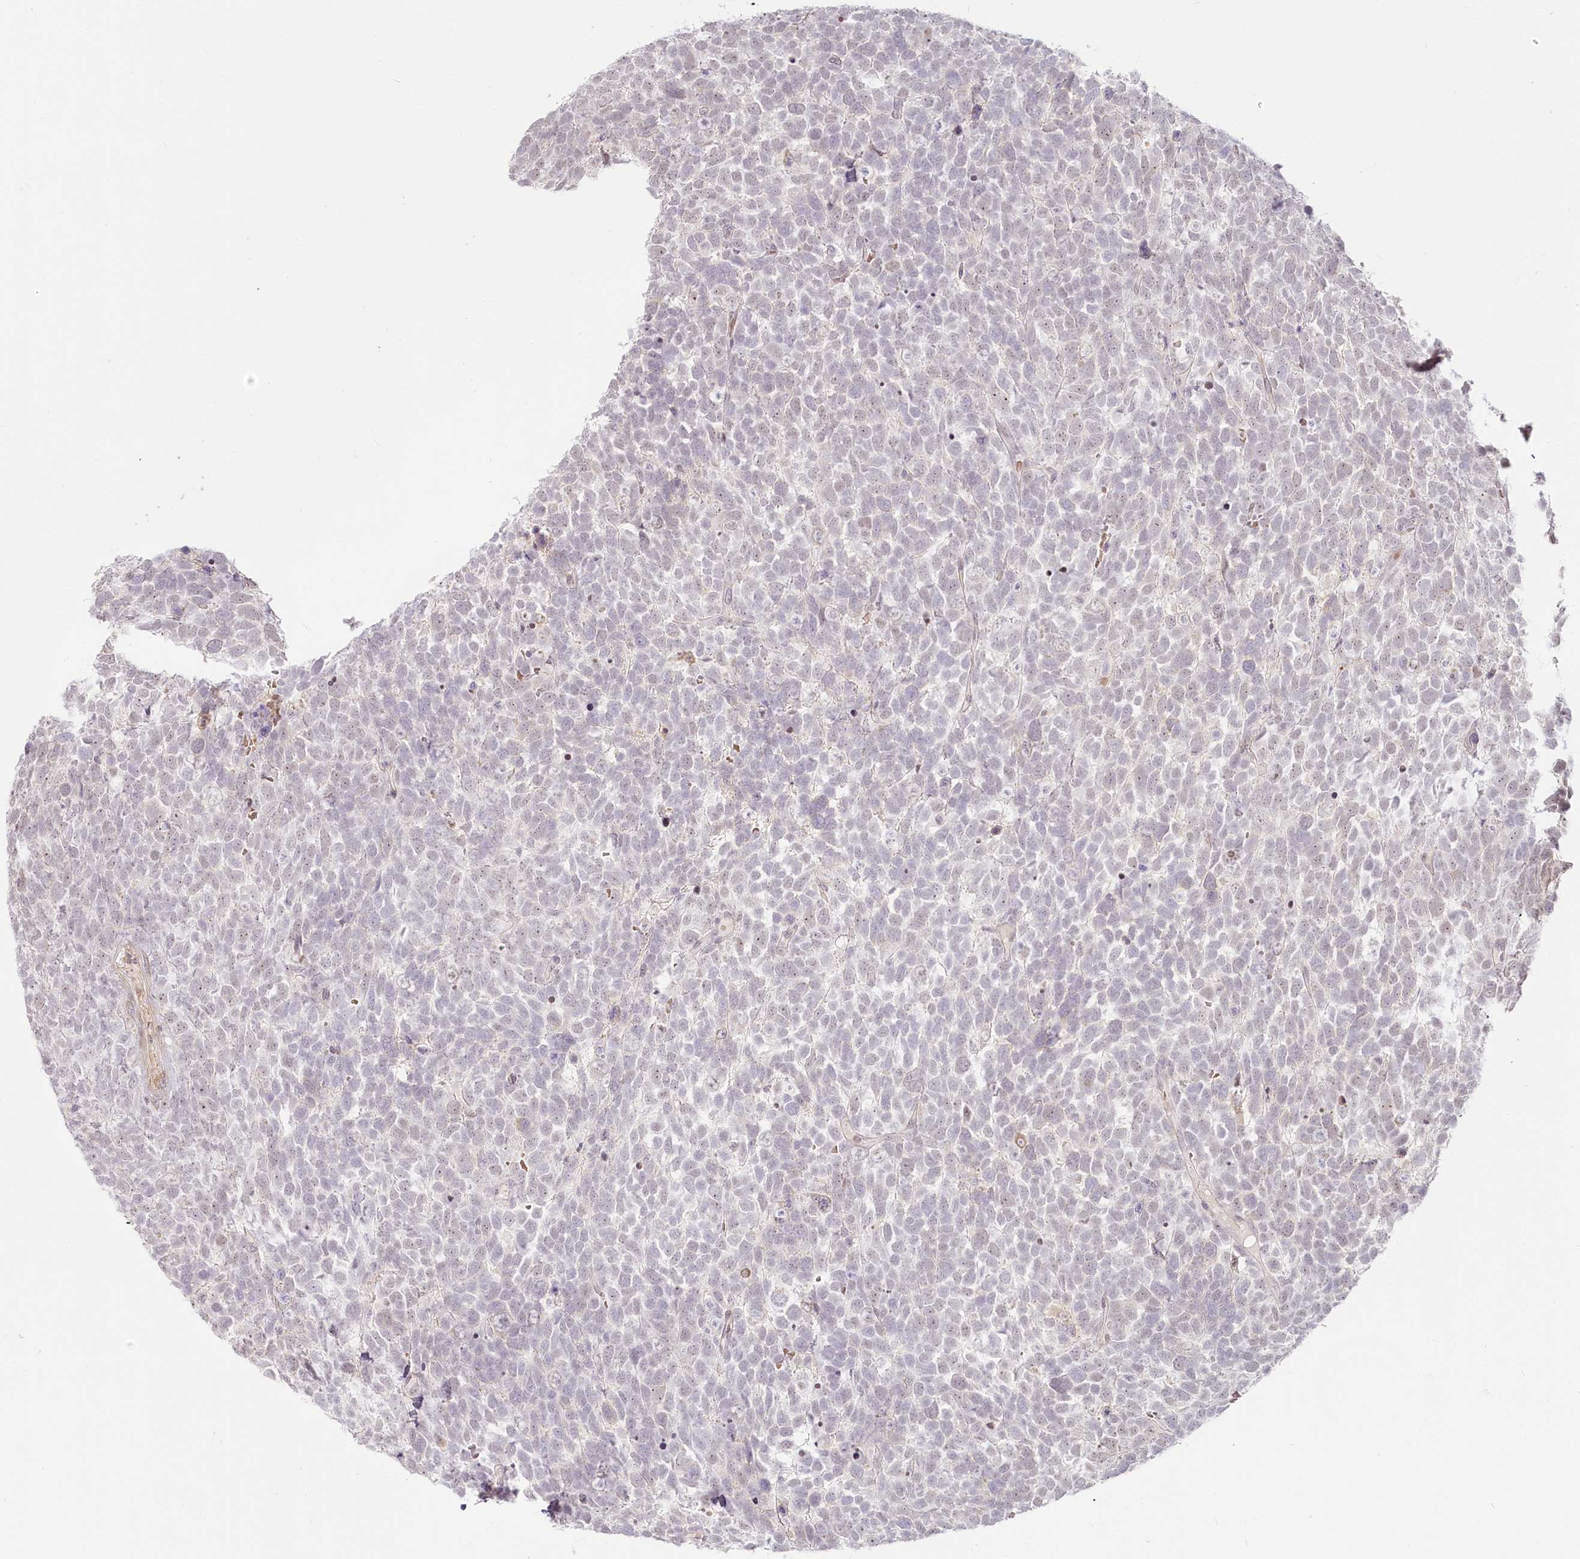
{"staining": {"intensity": "negative", "quantity": "none", "location": "none"}, "tissue": "urothelial cancer", "cell_type": "Tumor cells", "image_type": "cancer", "snomed": [{"axis": "morphology", "description": "Urothelial carcinoma, High grade"}, {"axis": "topography", "description": "Urinary bladder"}], "caption": "IHC micrograph of human high-grade urothelial carcinoma stained for a protein (brown), which reveals no staining in tumor cells.", "gene": "EXOSC7", "patient": {"sex": "female", "age": 82}}